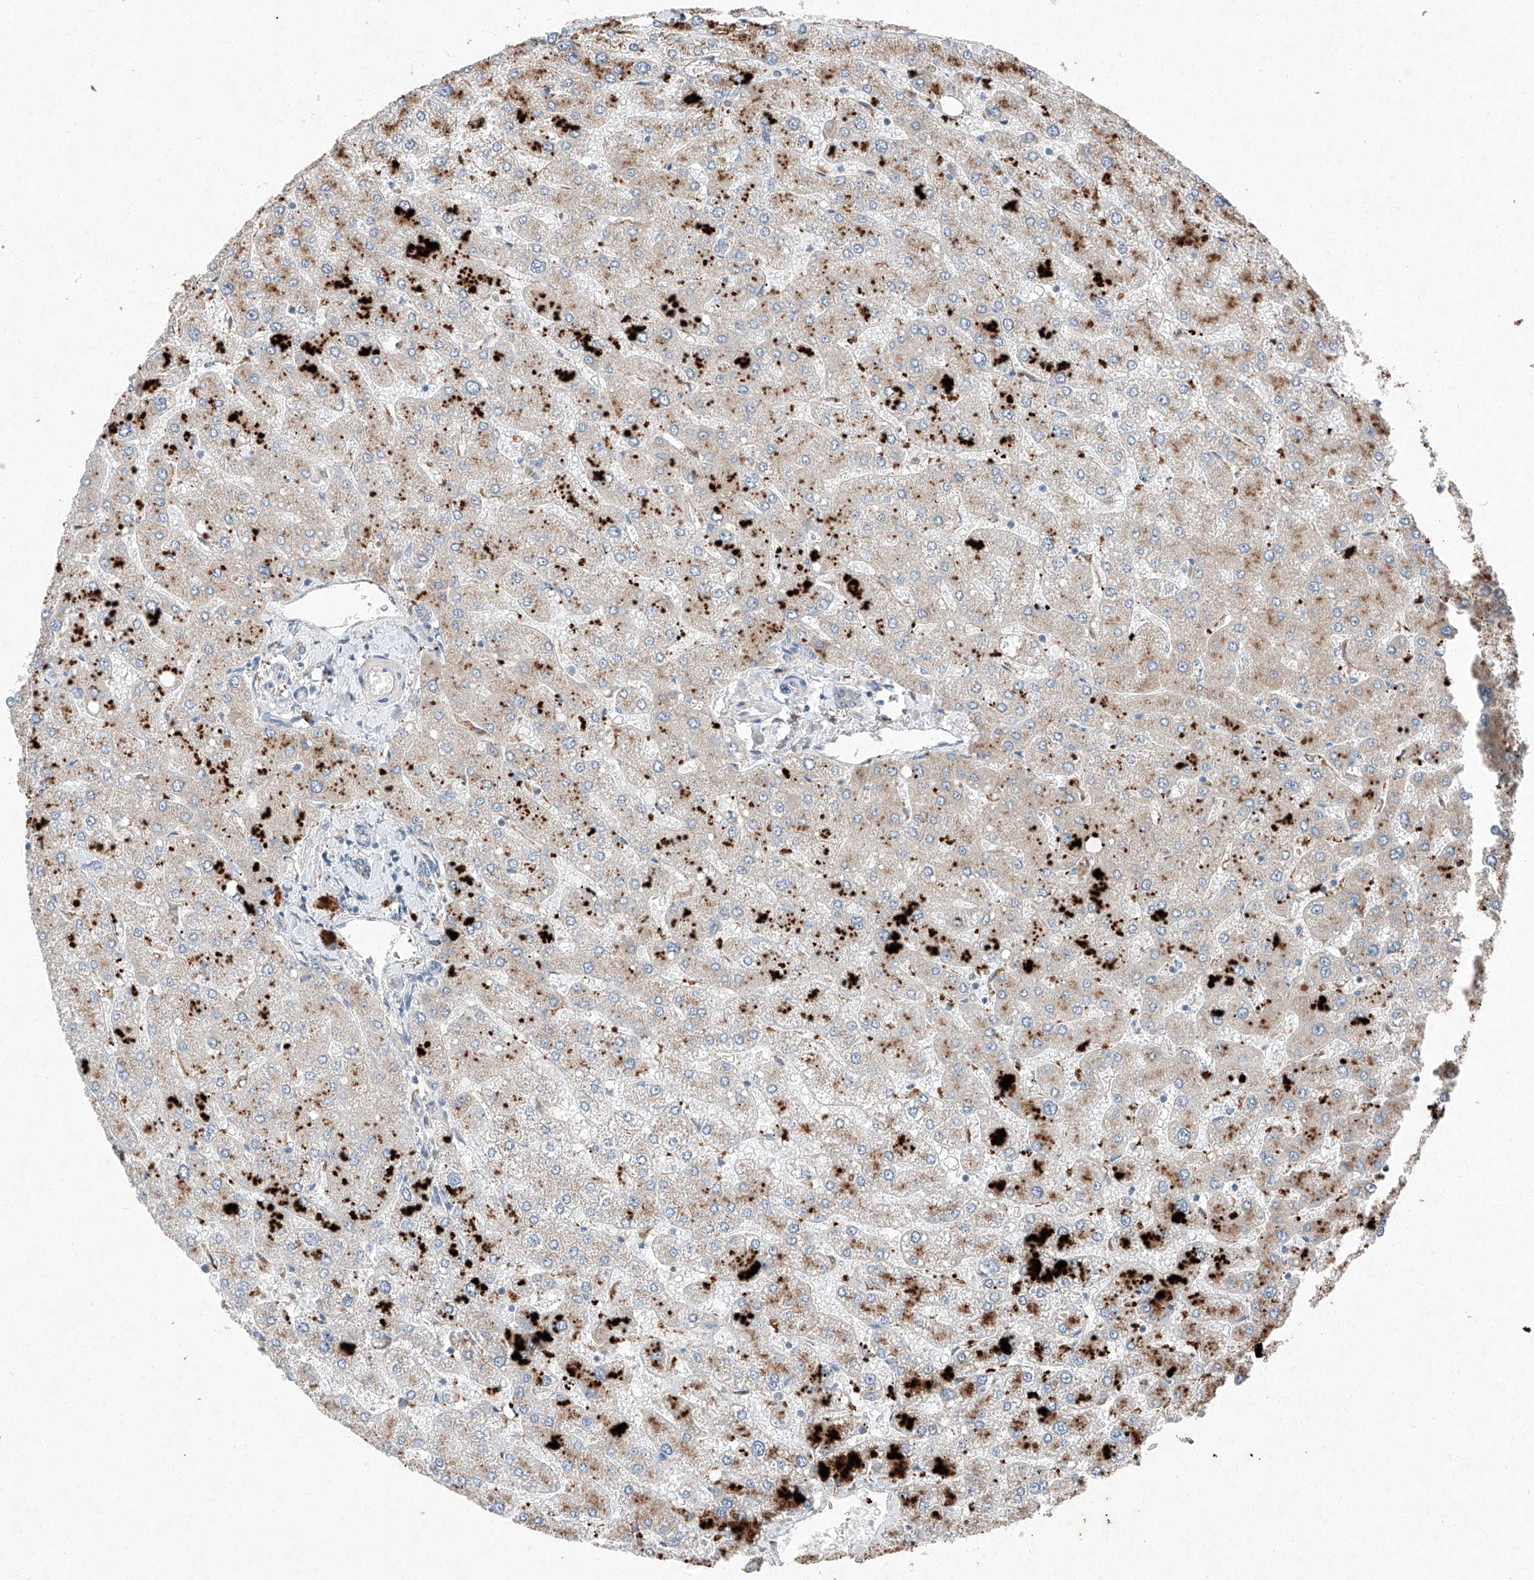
{"staining": {"intensity": "negative", "quantity": "none", "location": "none"}, "tissue": "liver", "cell_type": "Cholangiocytes", "image_type": "normal", "snomed": [{"axis": "morphology", "description": "Normal tissue, NOS"}, {"axis": "topography", "description": "Liver"}], "caption": "This photomicrograph is of normal liver stained with IHC to label a protein in brown with the nuclei are counter-stained blue. There is no staining in cholangiocytes. Brightfield microscopy of immunohistochemistry stained with DAB (brown) and hematoxylin (blue), captured at high magnification.", "gene": "RUSC1", "patient": {"sex": "male", "age": 55}}